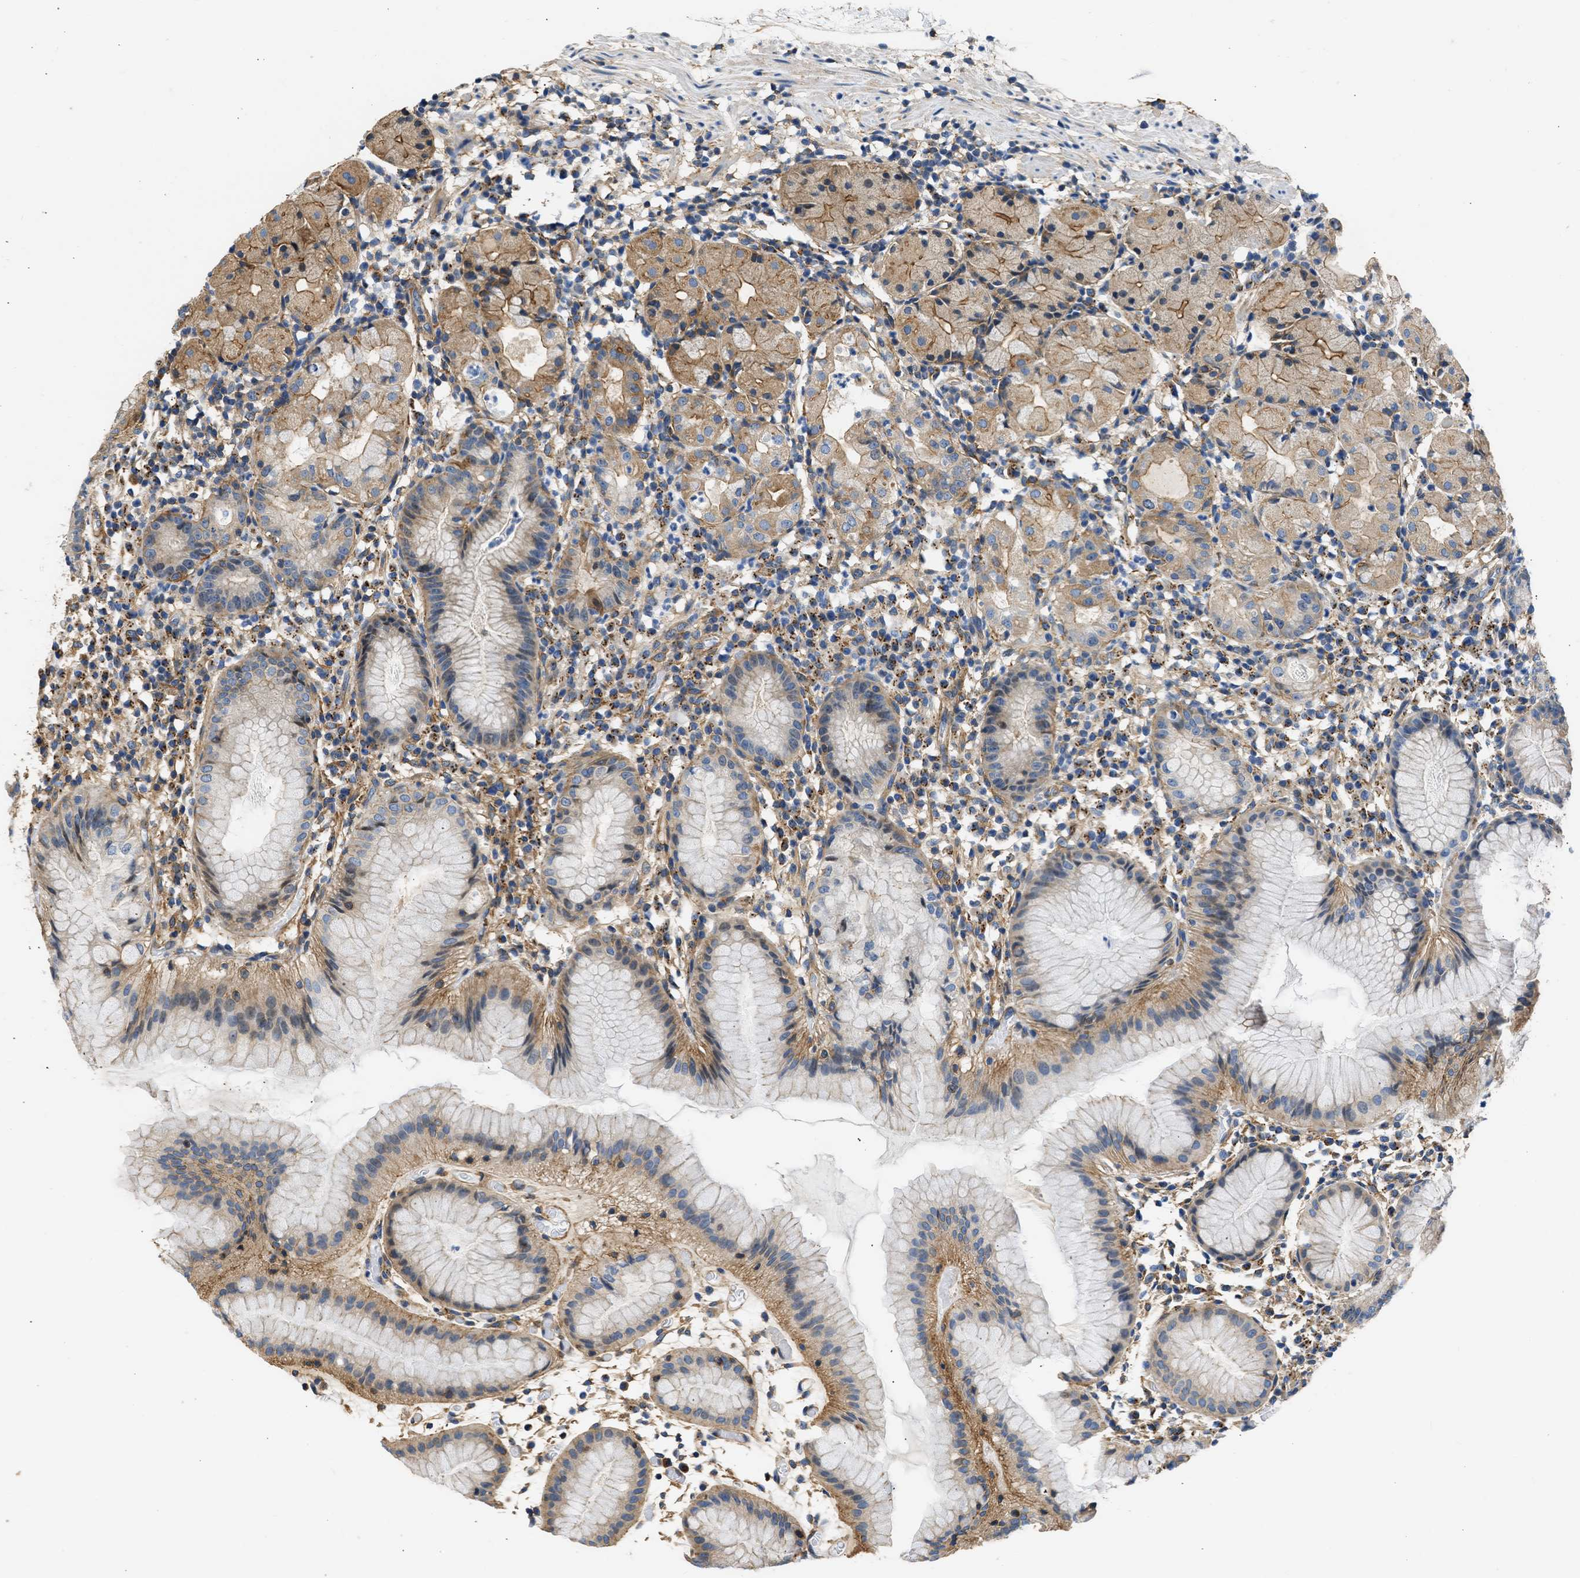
{"staining": {"intensity": "moderate", "quantity": "25%-75%", "location": "cytoplasmic/membranous,nuclear"}, "tissue": "stomach", "cell_type": "Glandular cells", "image_type": "normal", "snomed": [{"axis": "morphology", "description": "Normal tissue, NOS"}, {"axis": "topography", "description": "Stomach"}, {"axis": "topography", "description": "Stomach, lower"}], "caption": "The photomicrograph exhibits staining of unremarkable stomach, revealing moderate cytoplasmic/membranous,nuclear protein staining (brown color) within glandular cells.", "gene": "SEPTIN2", "patient": {"sex": "female", "age": 75}}